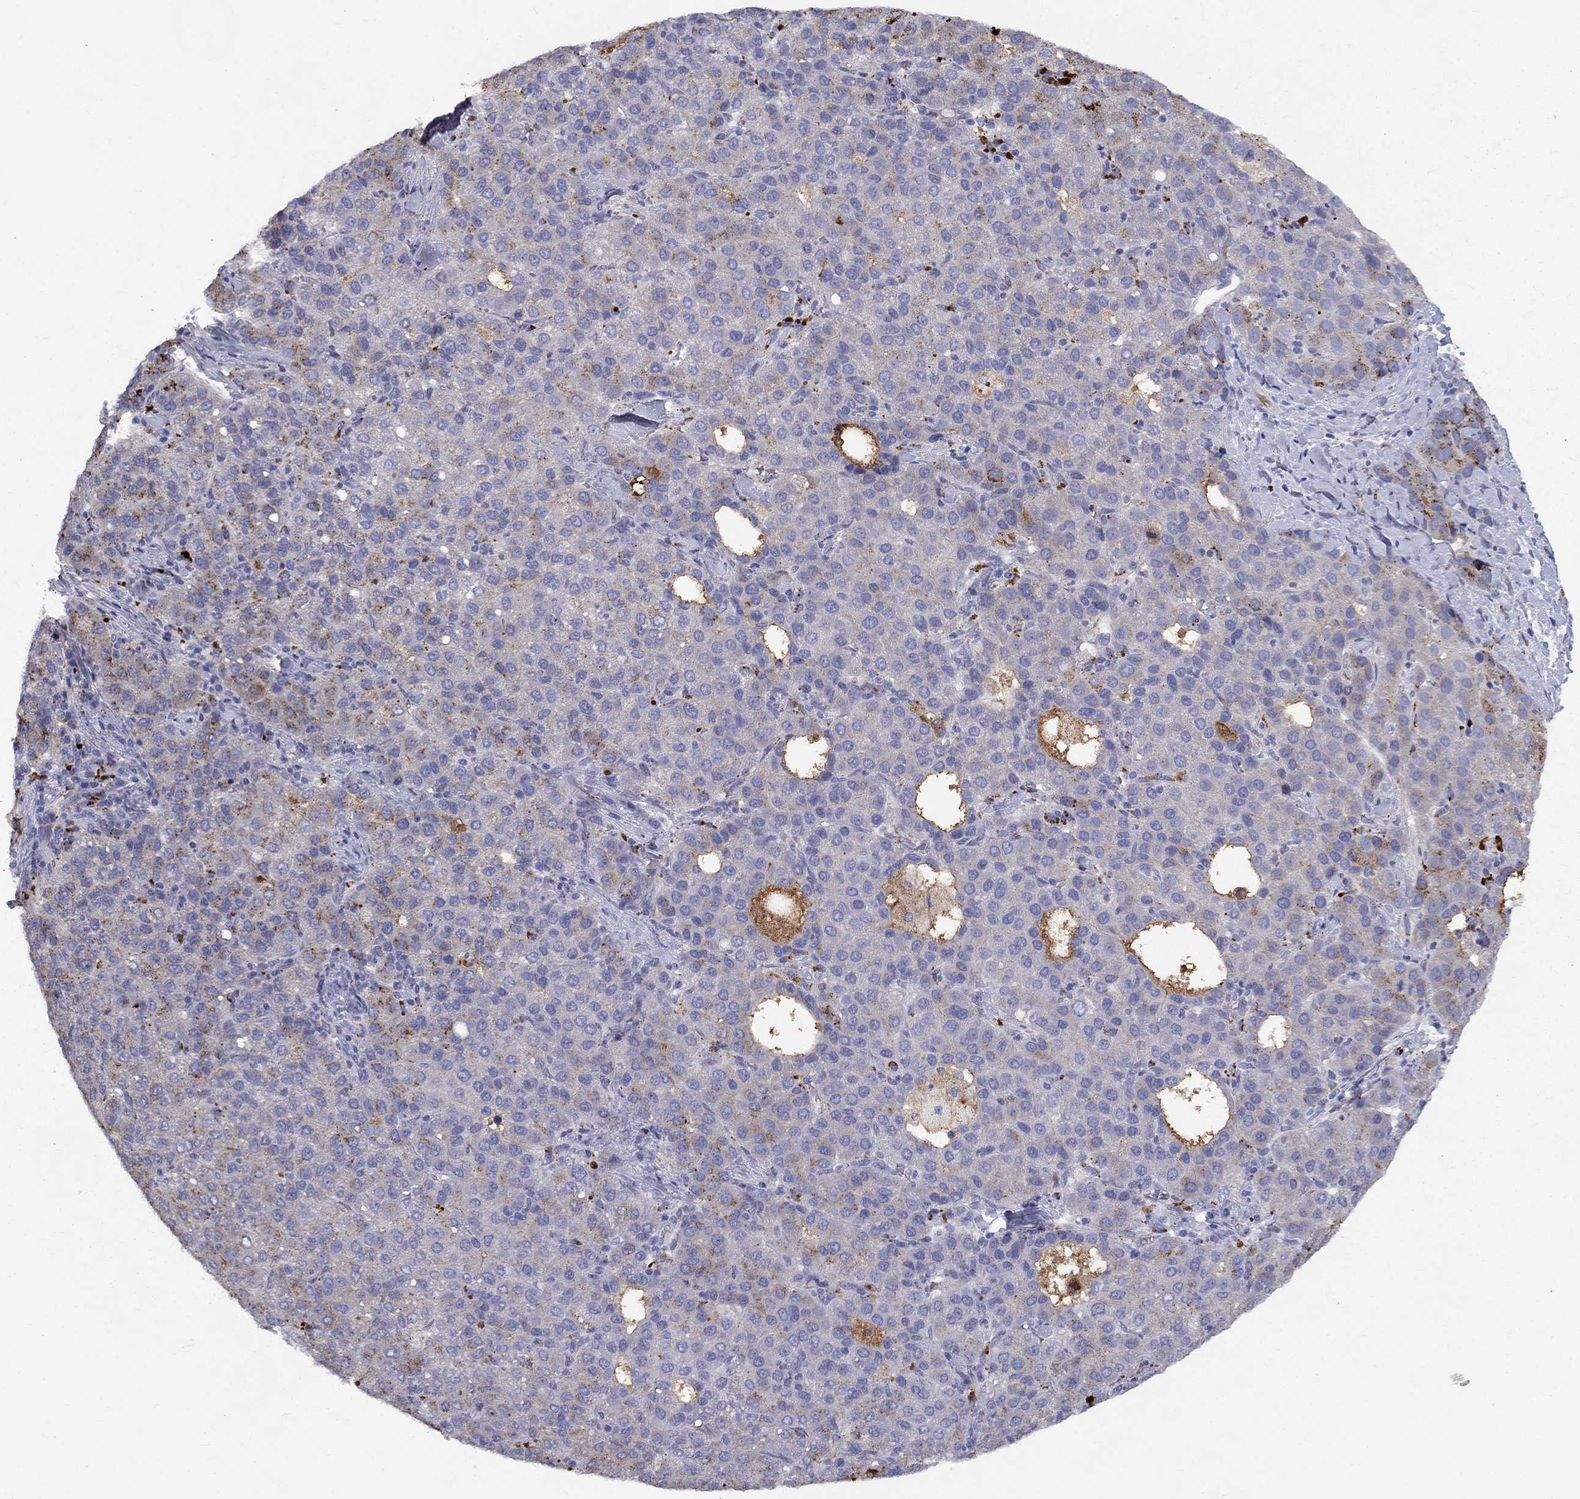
{"staining": {"intensity": "moderate", "quantity": "<25%", "location": "cytoplasmic/membranous"}, "tissue": "liver cancer", "cell_type": "Tumor cells", "image_type": "cancer", "snomed": [{"axis": "morphology", "description": "Carcinoma, Hepatocellular, NOS"}, {"axis": "topography", "description": "Liver"}], "caption": "Liver cancer (hepatocellular carcinoma) was stained to show a protein in brown. There is low levels of moderate cytoplasmic/membranous staining in about <25% of tumor cells.", "gene": "EPDR1", "patient": {"sex": "male", "age": 65}}